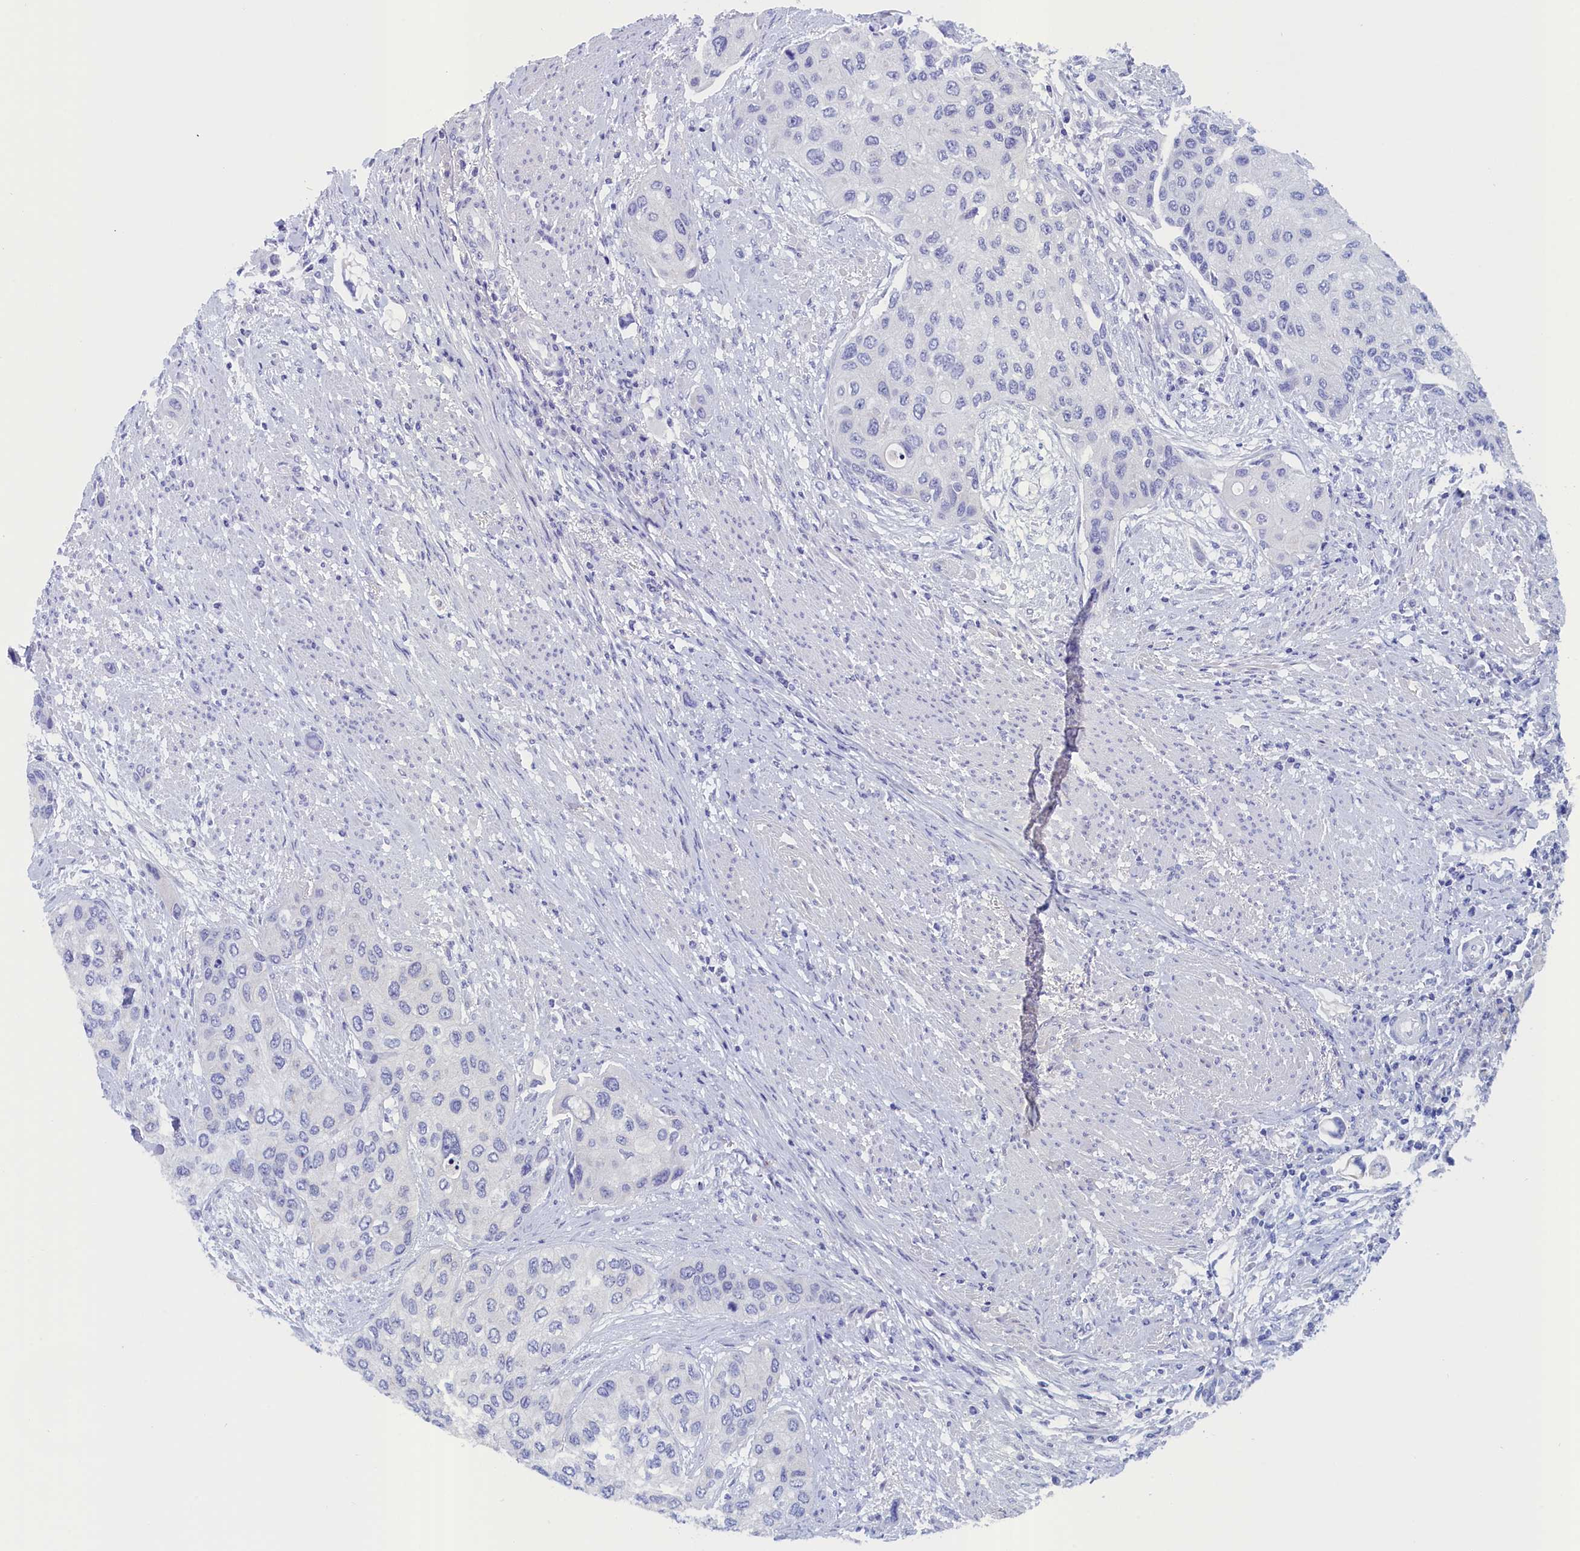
{"staining": {"intensity": "negative", "quantity": "none", "location": "none"}, "tissue": "urothelial cancer", "cell_type": "Tumor cells", "image_type": "cancer", "snomed": [{"axis": "morphology", "description": "Urothelial carcinoma, High grade"}, {"axis": "topography", "description": "Urinary bladder"}], "caption": "The immunohistochemistry (IHC) photomicrograph has no significant positivity in tumor cells of high-grade urothelial carcinoma tissue.", "gene": "ANKRD2", "patient": {"sex": "female", "age": 56}}